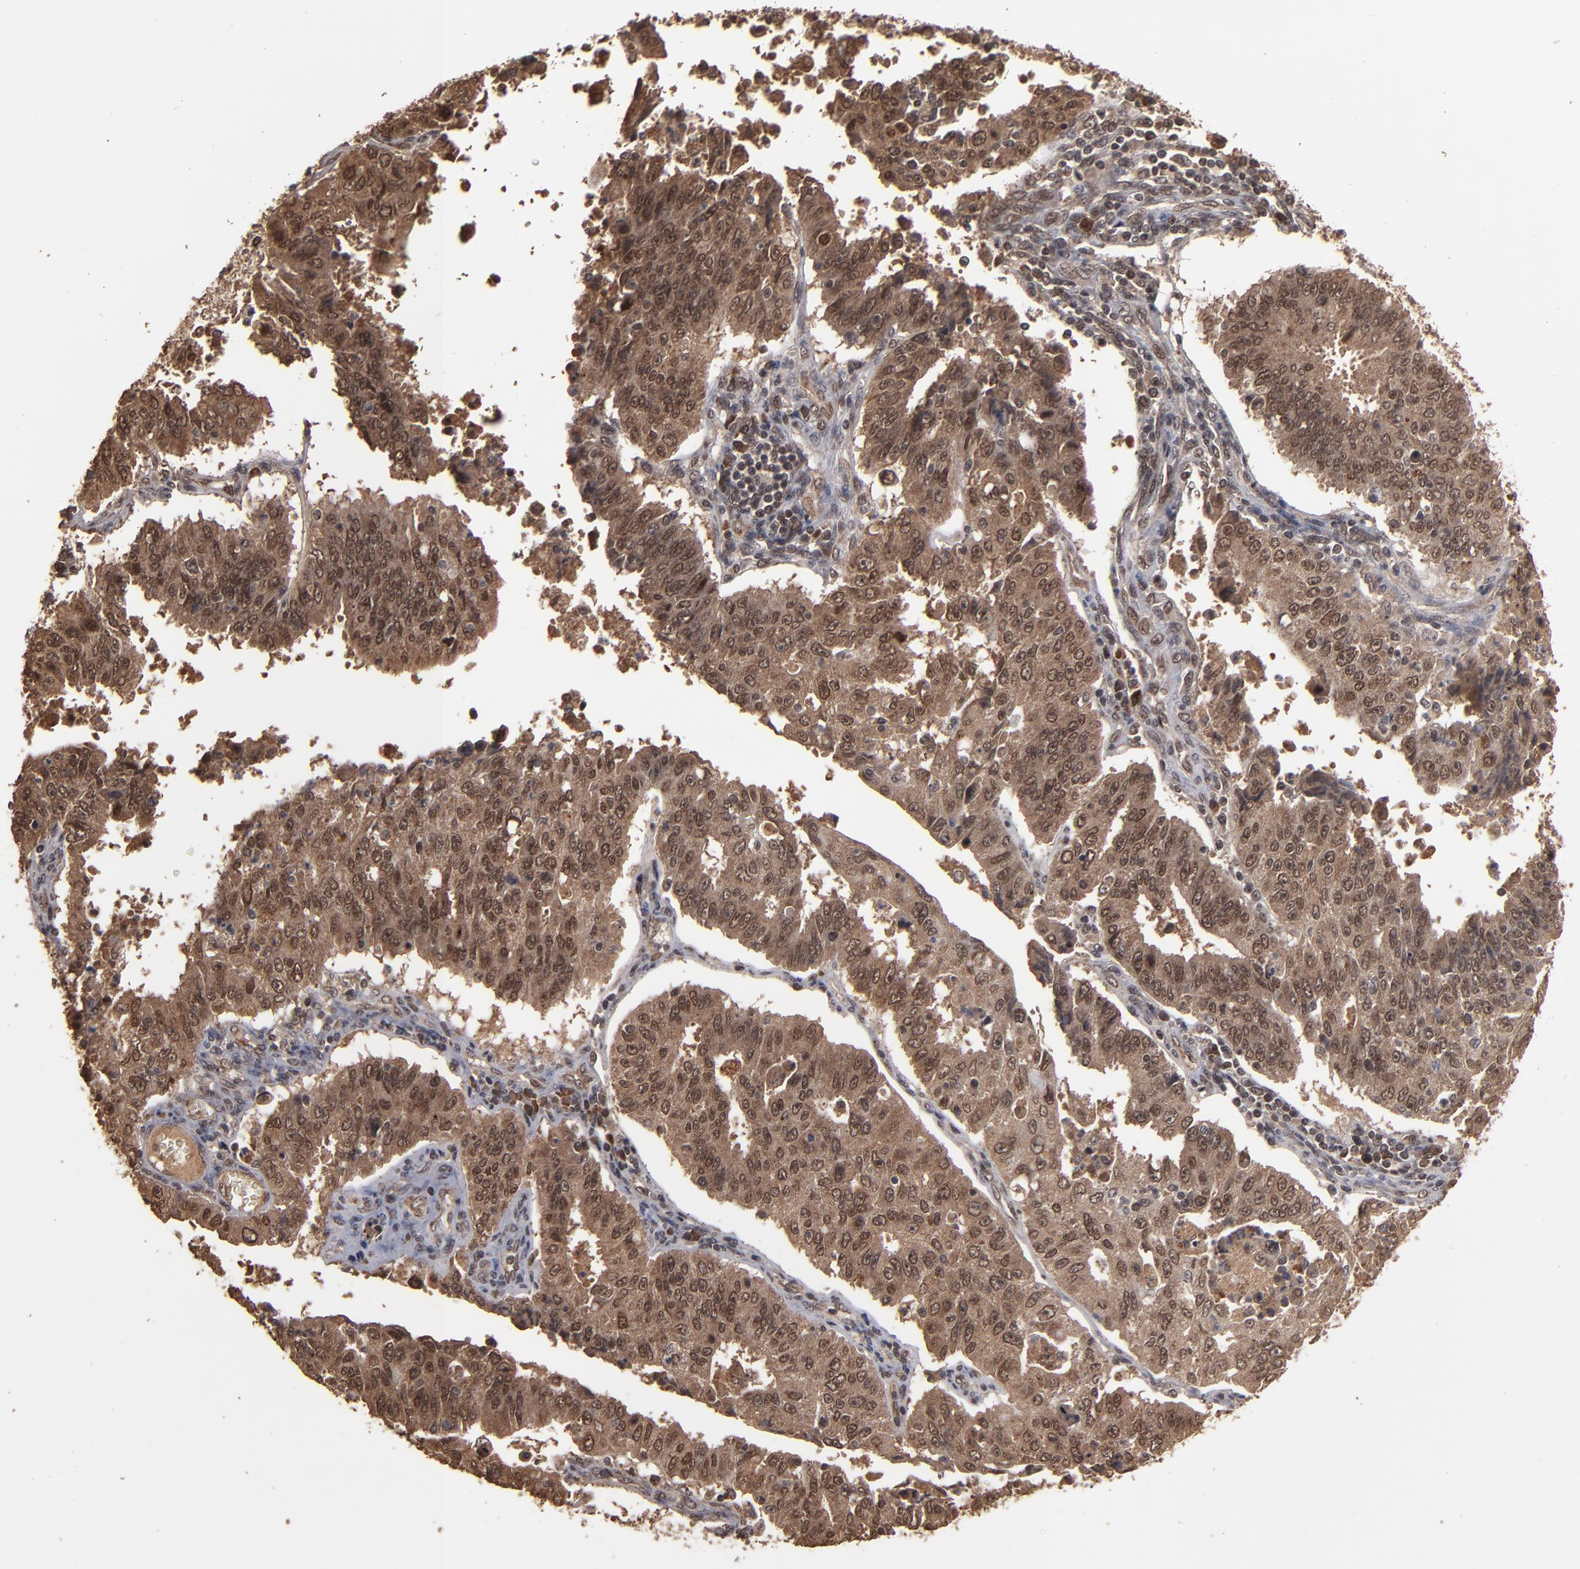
{"staining": {"intensity": "strong", "quantity": ">75%", "location": "cytoplasmic/membranous,nuclear"}, "tissue": "endometrial cancer", "cell_type": "Tumor cells", "image_type": "cancer", "snomed": [{"axis": "morphology", "description": "Adenocarcinoma, NOS"}, {"axis": "topography", "description": "Endometrium"}], "caption": "Protein expression analysis of human adenocarcinoma (endometrial) reveals strong cytoplasmic/membranous and nuclear staining in about >75% of tumor cells.", "gene": "NXF2B", "patient": {"sex": "female", "age": 42}}